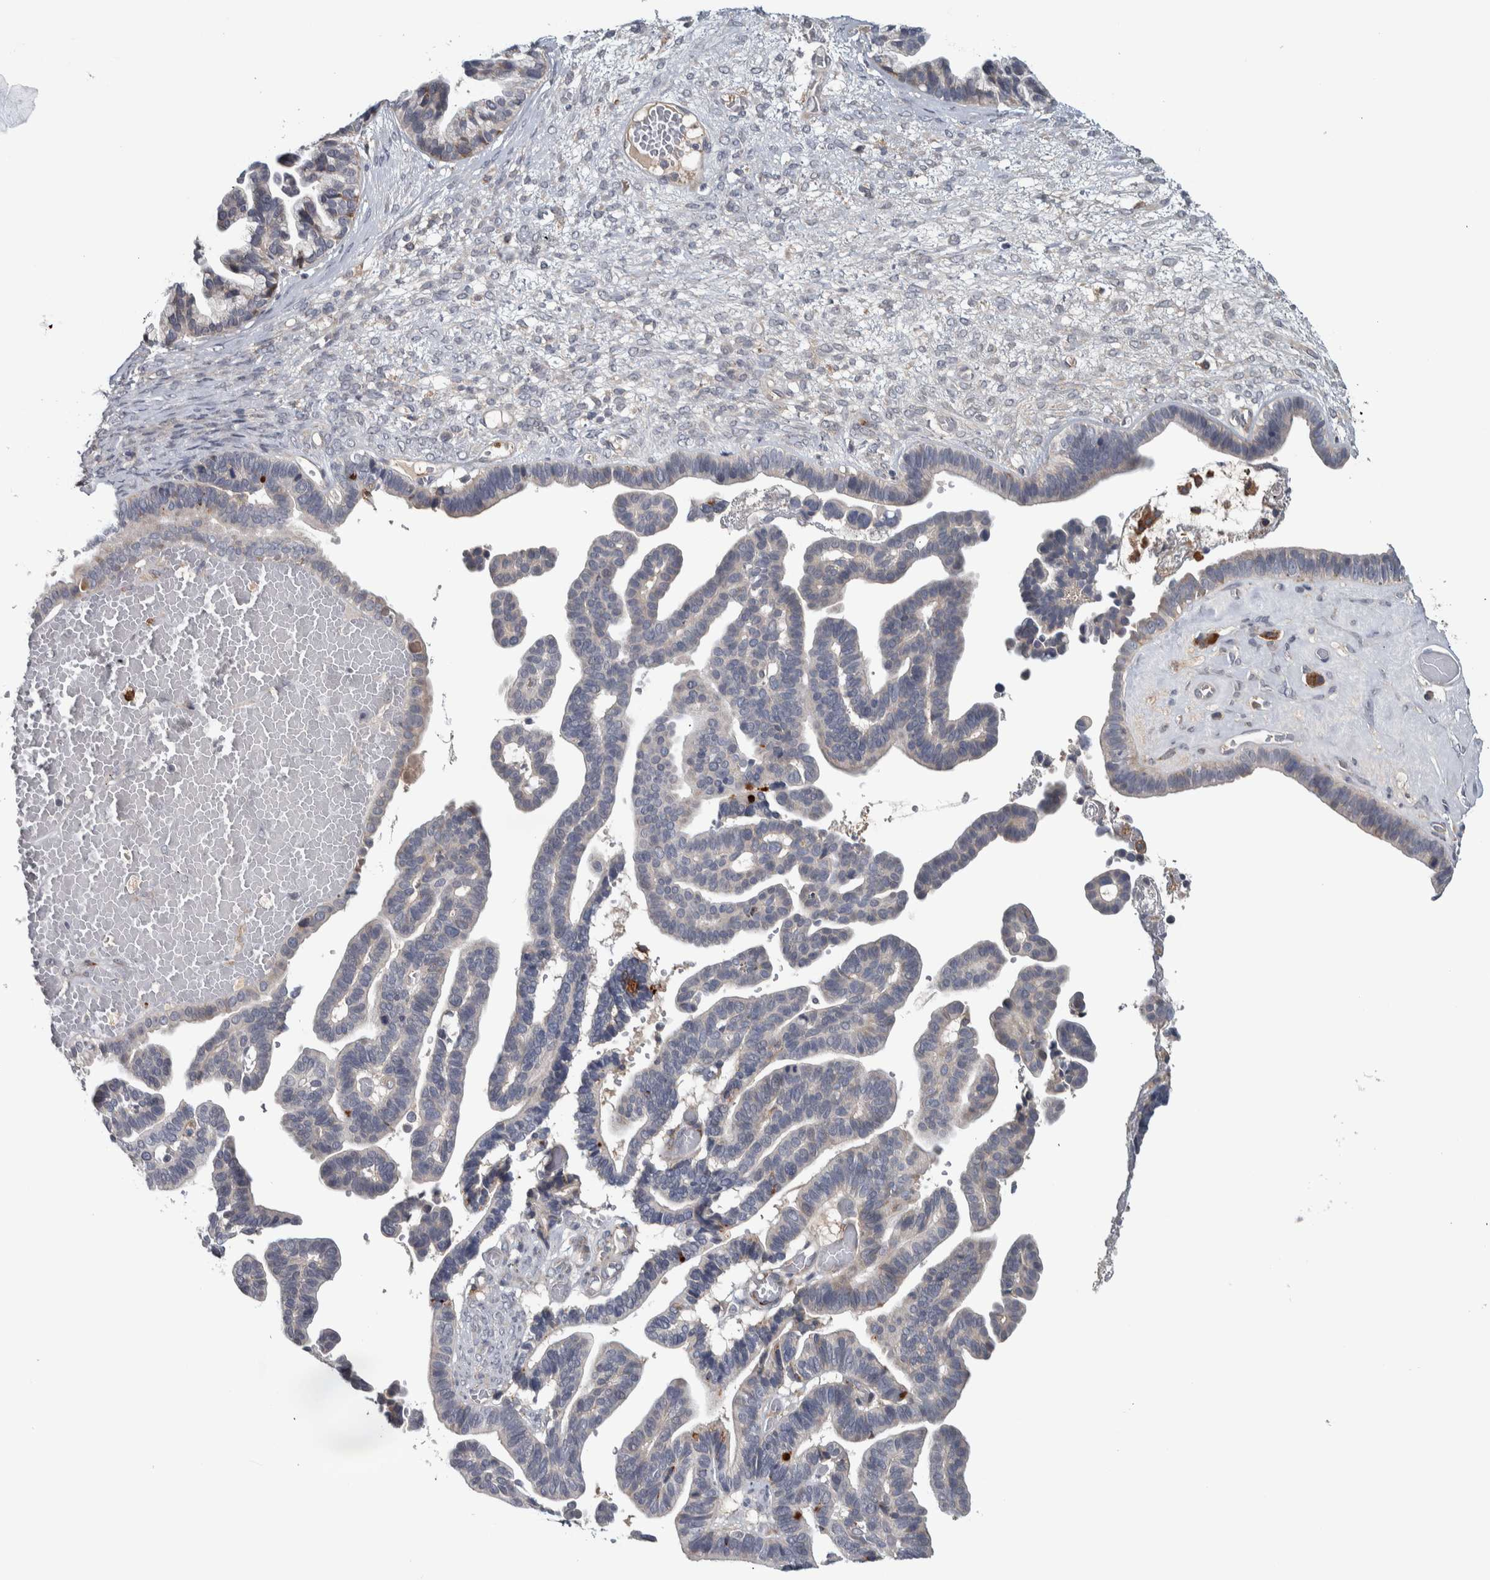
{"staining": {"intensity": "negative", "quantity": "none", "location": "none"}, "tissue": "ovarian cancer", "cell_type": "Tumor cells", "image_type": "cancer", "snomed": [{"axis": "morphology", "description": "Cystadenocarcinoma, serous, NOS"}, {"axis": "topography", "description": "Ovary"}], "caption": "High magnification brightfield microscopy of serous cystadenocarcinoma (ovarian) stained with DAB (brown) and counterstained with hematoxylin (blue): tumor cells show no significant positivity.", "gene": "ADPRM", "patient": {"sex": "female", "age": 56}}